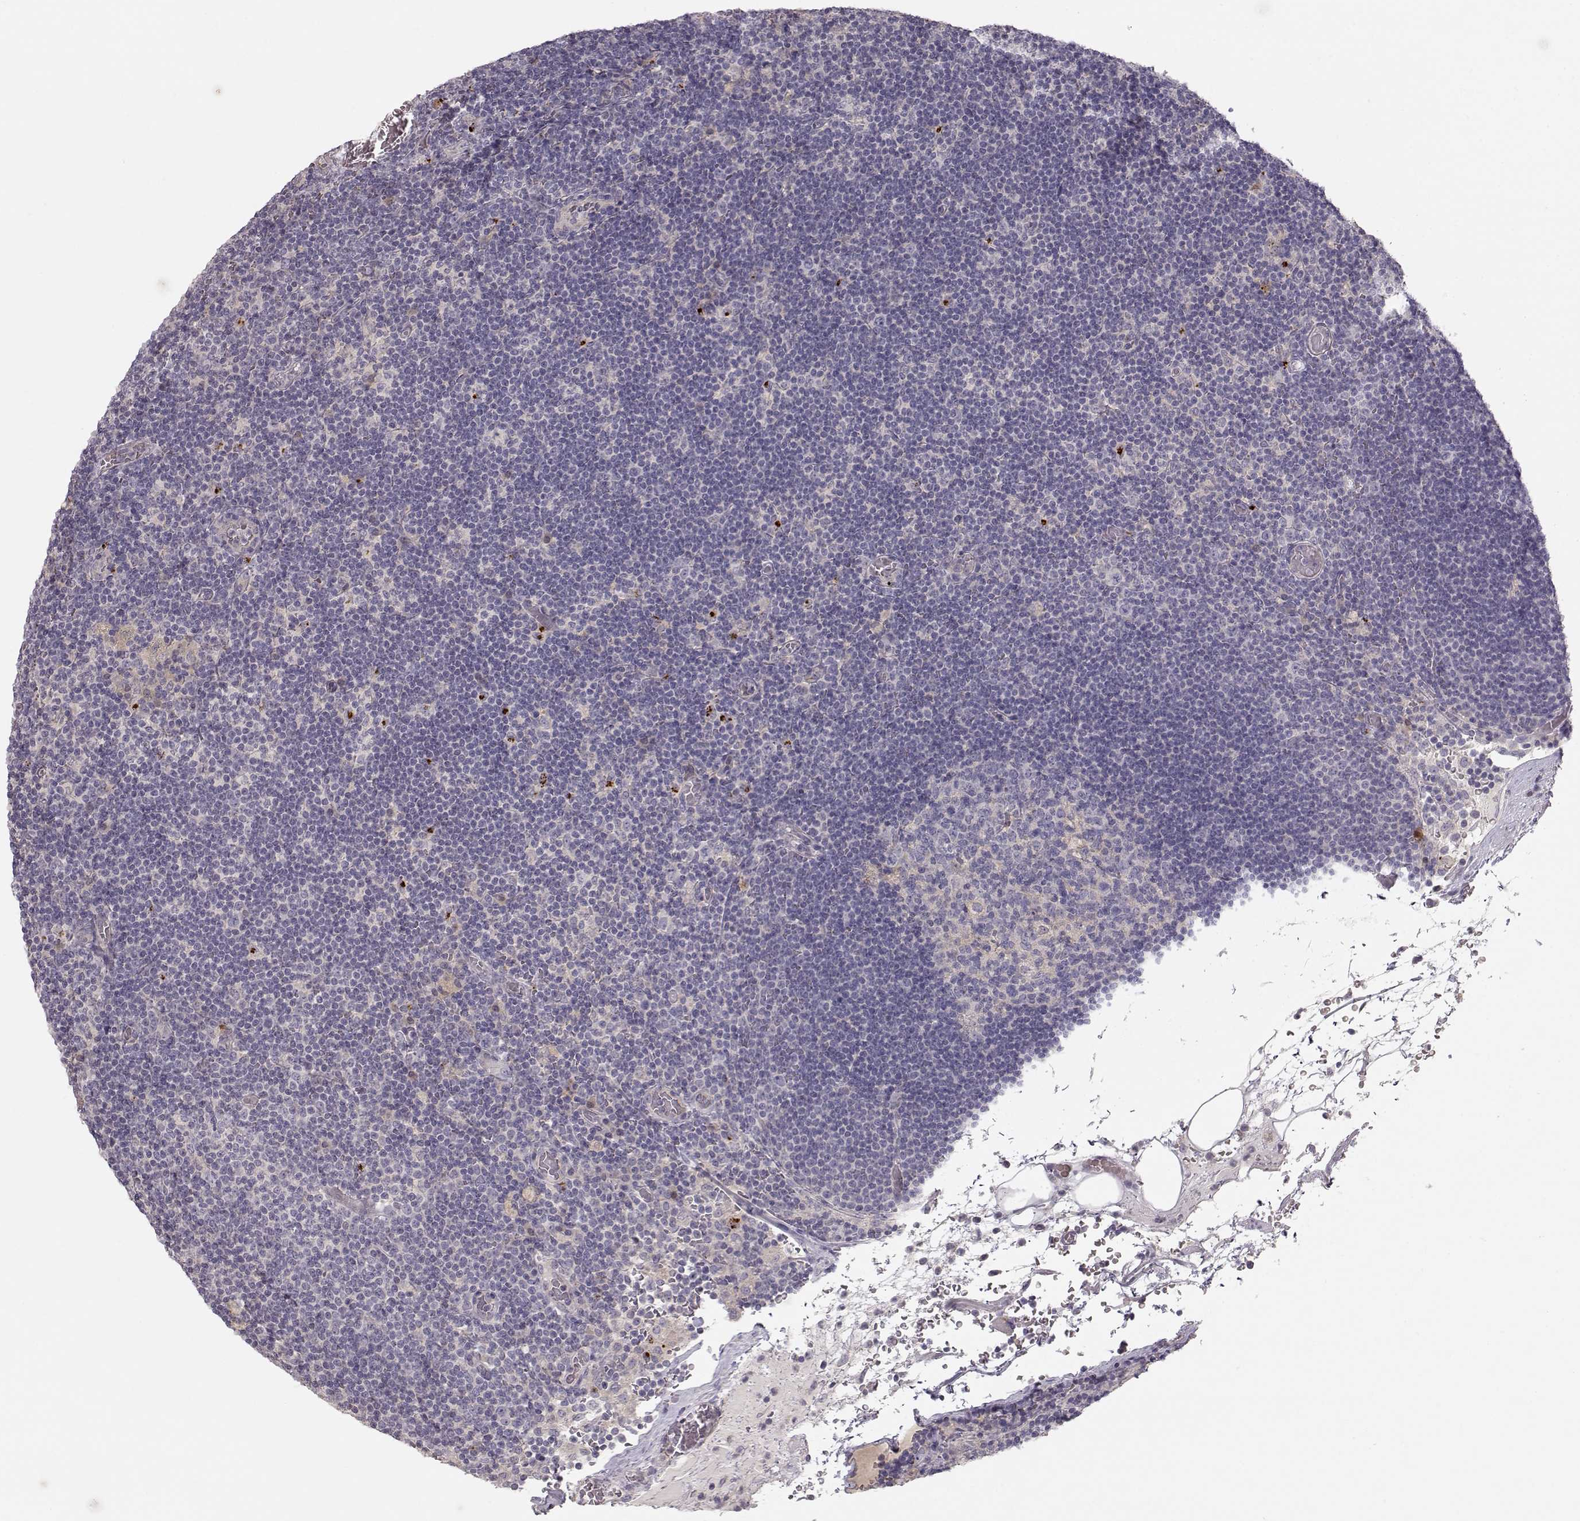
{"staining": {"intensity": "negative", "quantity": "none", "location": "none"}, "tissue": "lymph node", "cell_type": "Germinal center cells", "image_type": "normal", "snomed": [{"axis": "morphology", "description": "Normal tissue, NOS"}, {"axis": "topography", "description": "Lymph node"}], "caption": "The image demonstrates no staining of germinal center cells in unremarkable lymph node.", "gene": "ARHGAP8", "patient": {"sex": "male", "age": 63}}